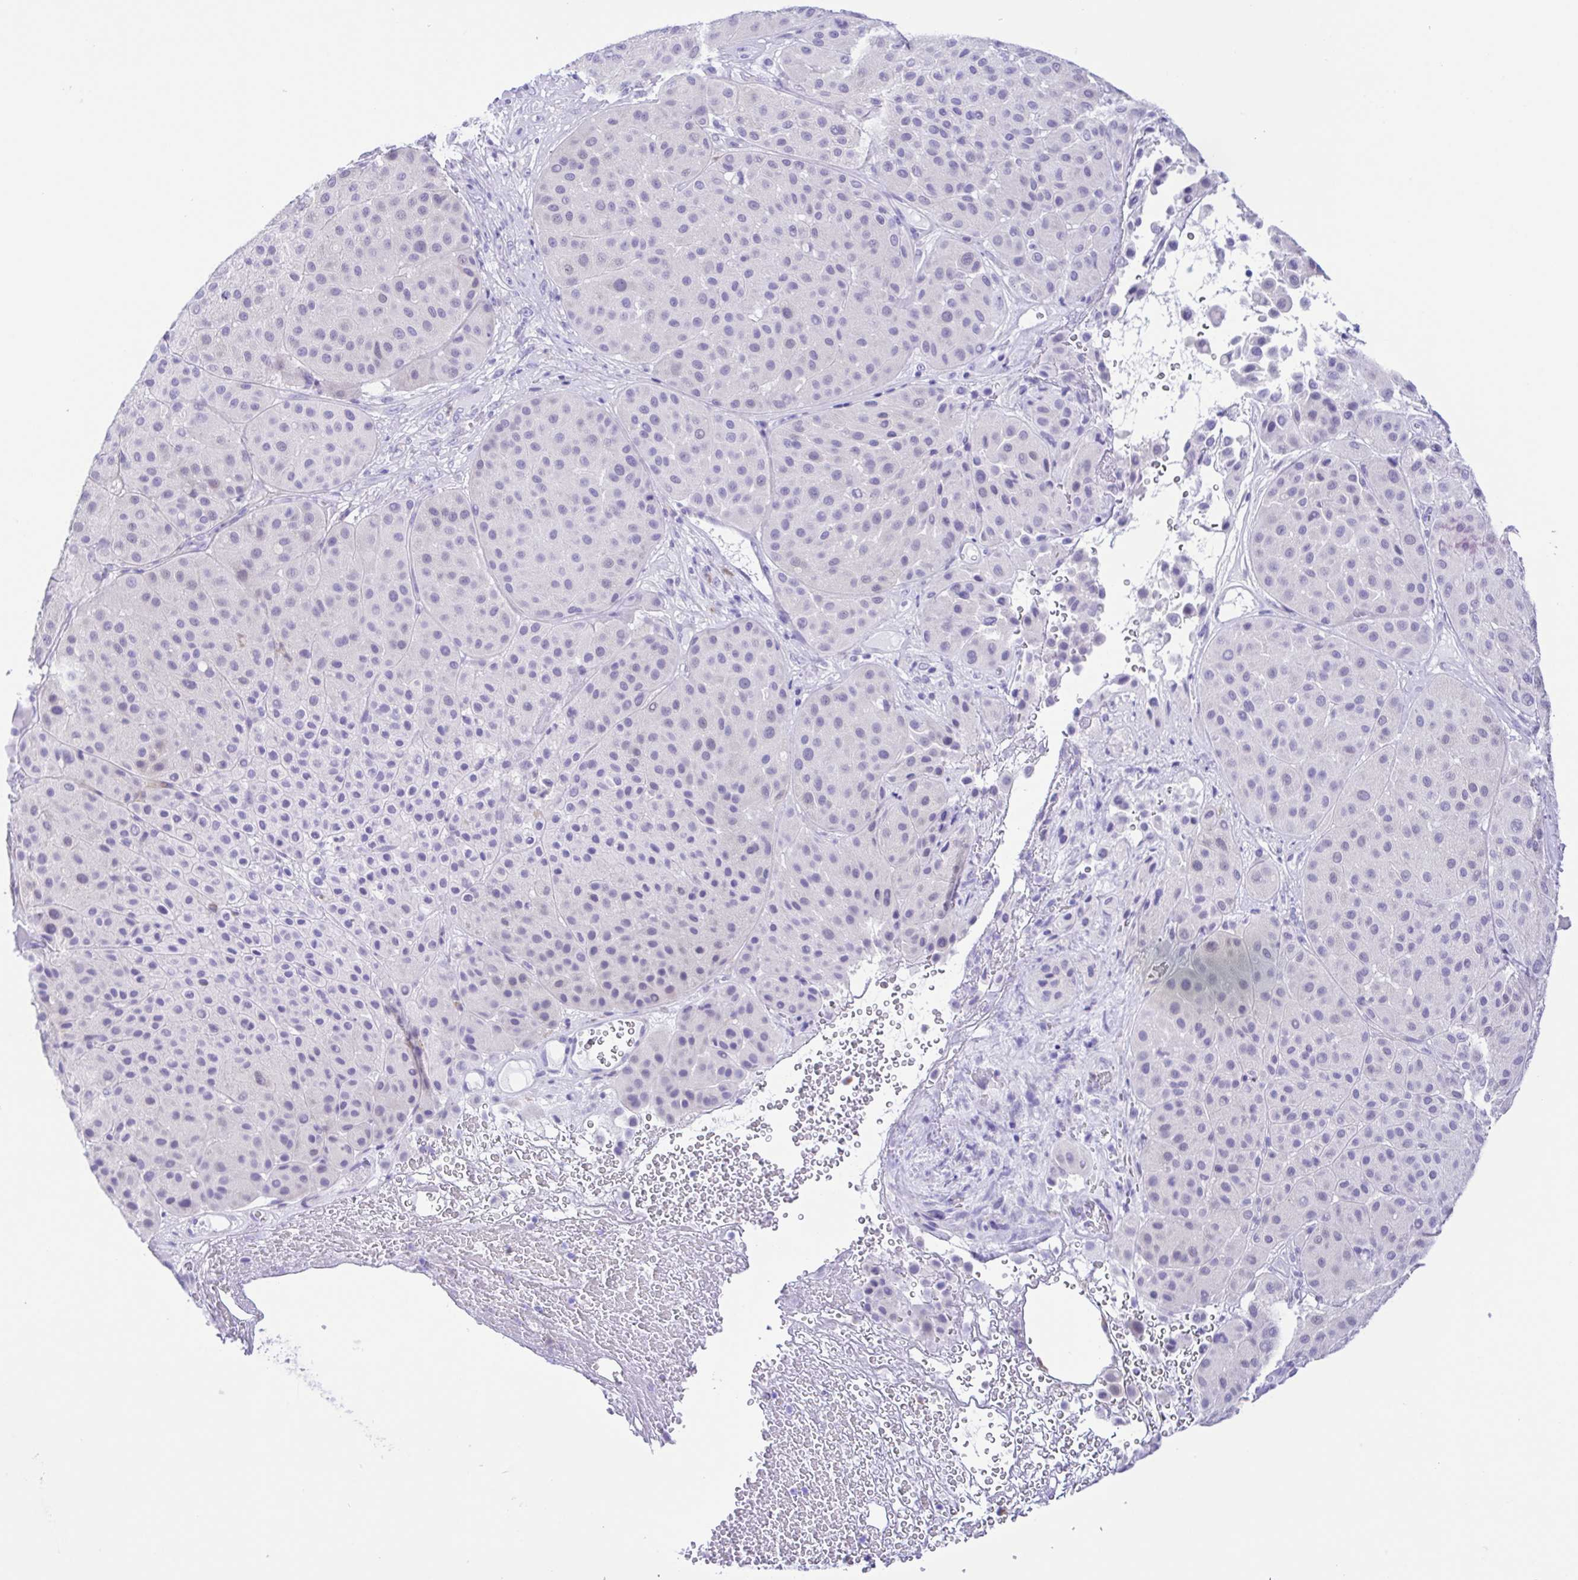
{"staining": {"intensity": "negative", "quantity": "none", "location": "none"}, "tissue": "melanoma", "cell_type": "Tumor cells", "image_type": "cancer", "snomed": [{"axis": "morphology", "description": "Malignant melanoma, Metastatic site"}, {"axis": "topography", "description": "Smooth muscle"}], "caption": "This is a micrograph of IHC staining of malignant melanoma (metastatic site), which shows no positivity in tumor cells.", "gene": "GPR17", "patient": {"sex": "male", "age": 41}}